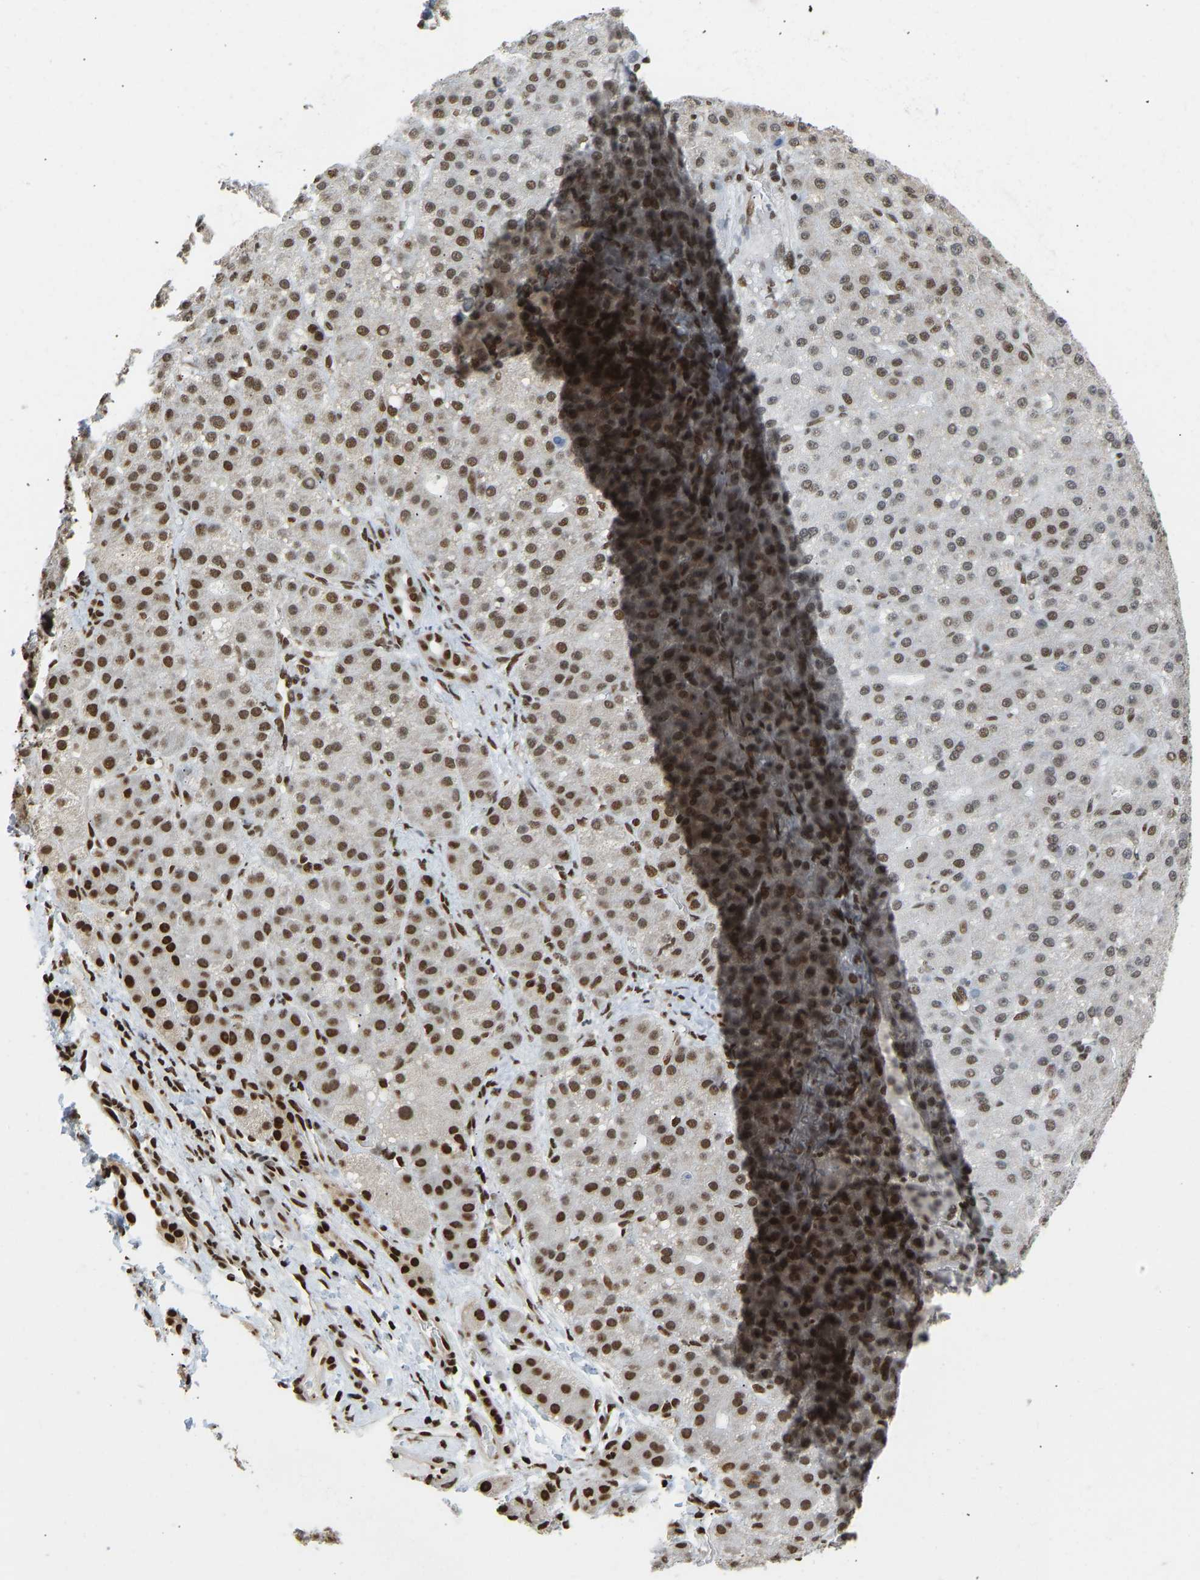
{"staining": {"intensity": "strong", "quantity": "25%-75%", "location": "nuclear"}, "tissue": "liver cancer", "cell_type": "Tumor cells", "image_type": "cancer", "snomed": [{"axis": "morphology", "description": "Carcinoma, Hepatocellular, NOS"}, {"axis": "topography", "description": "Liver"}], "caption": "Protein expression analysis of liver cancer exhibits strong nuclear expression in approximately 25%-75% of tumor cells.", "gene": "ZSCAN20", "patient": {"sex": "male", "age": 67}}